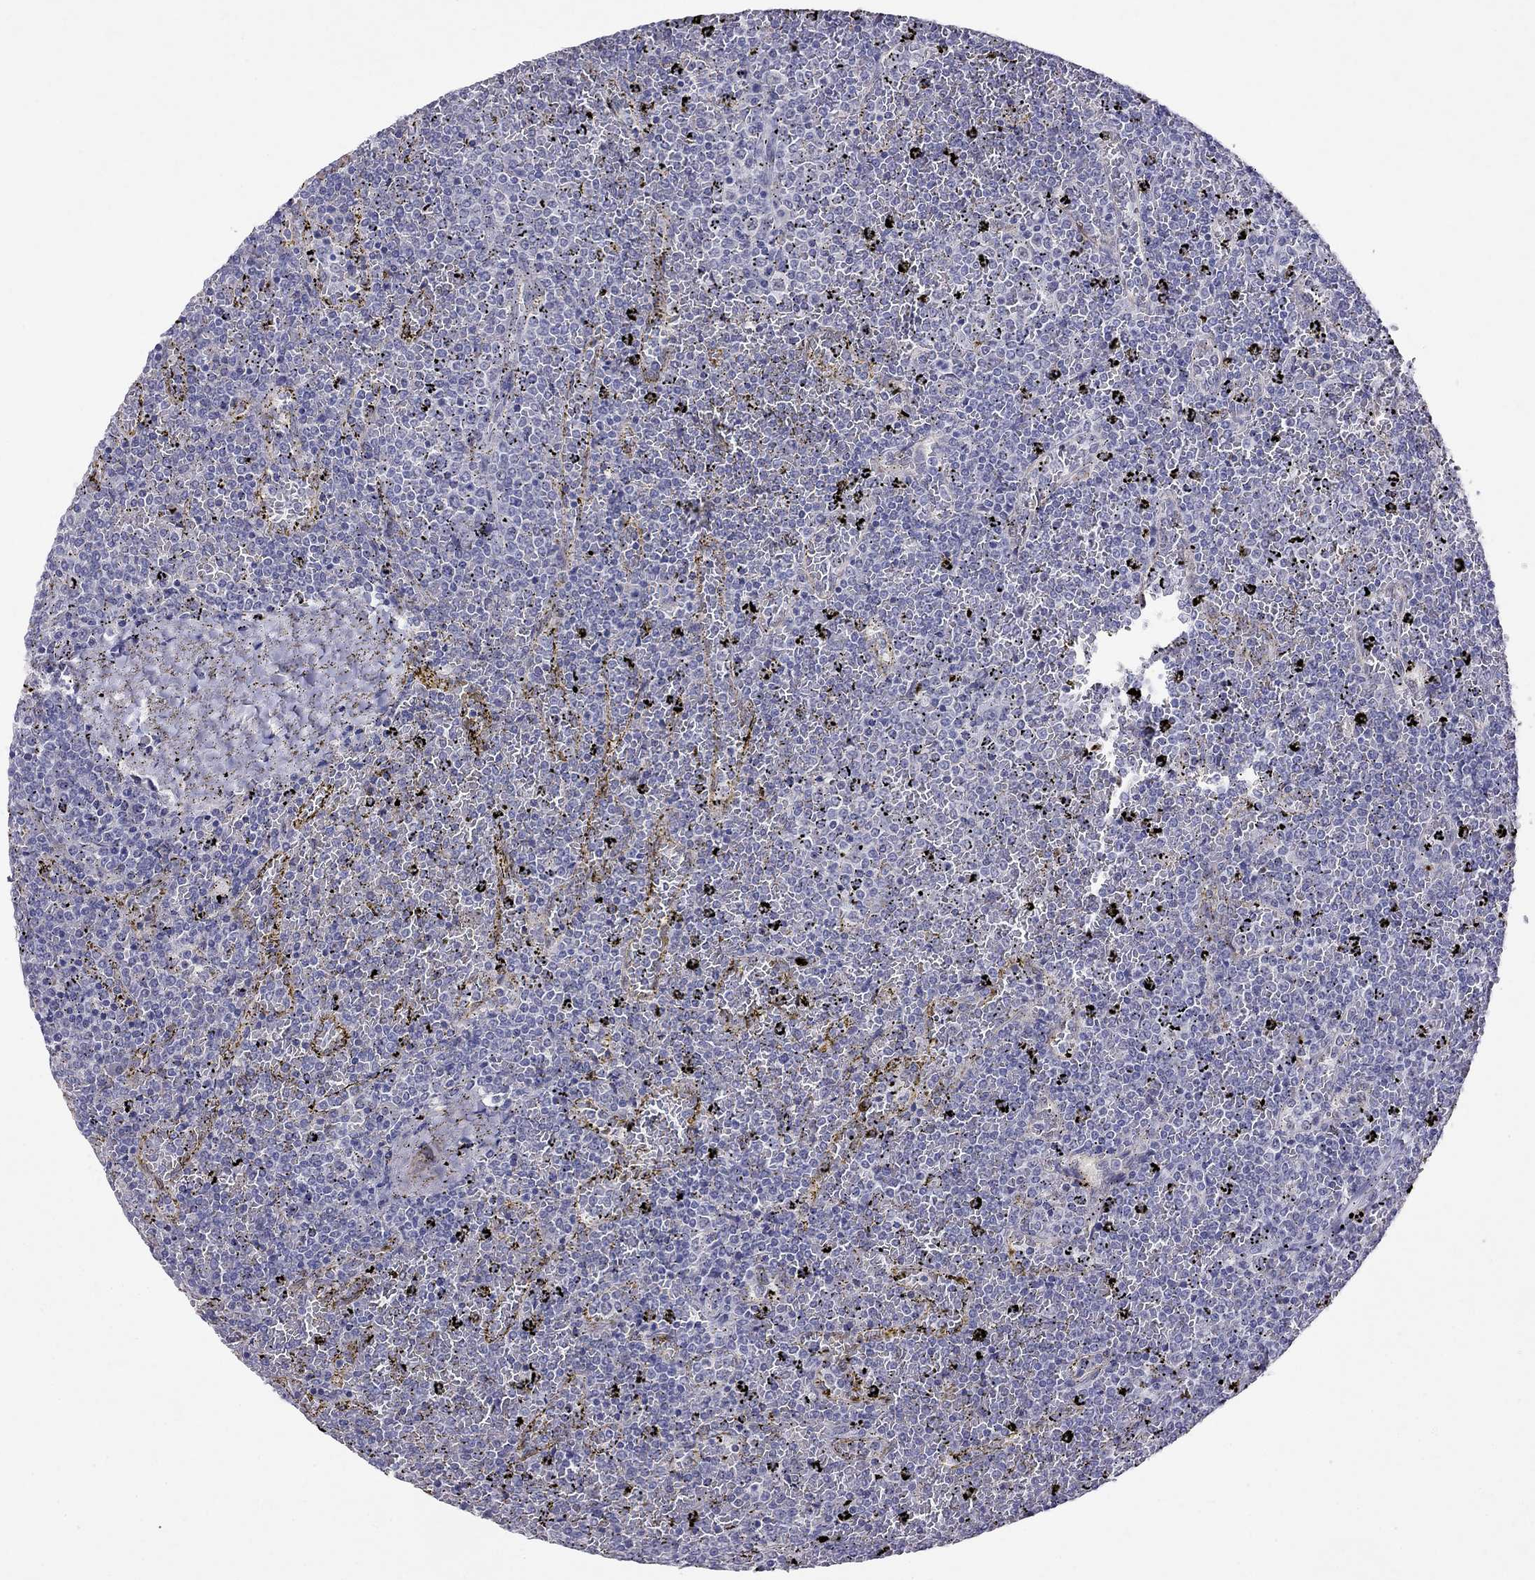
{"staining": {"intensity": "negative", "quantity": "none", "location": "none"}, "tissue": "lymphoma", "cell_type": "Tumor cells", "image_type": "cancer", "snomed": [{"axis": "morphology", "description": "Malignant lymphoma, non-Hodgkin's type, Low grade"}, {"axis": "topography", "description": "Spleen"}], "caption": "A photomicrograph of low-grade malignant lymphoma, non-Hodgkin's type stained for a protein exhibits no brown staining in tumor cells.", "gene": "MYO3B", "patient": {"sex": "female", "age": 77}}